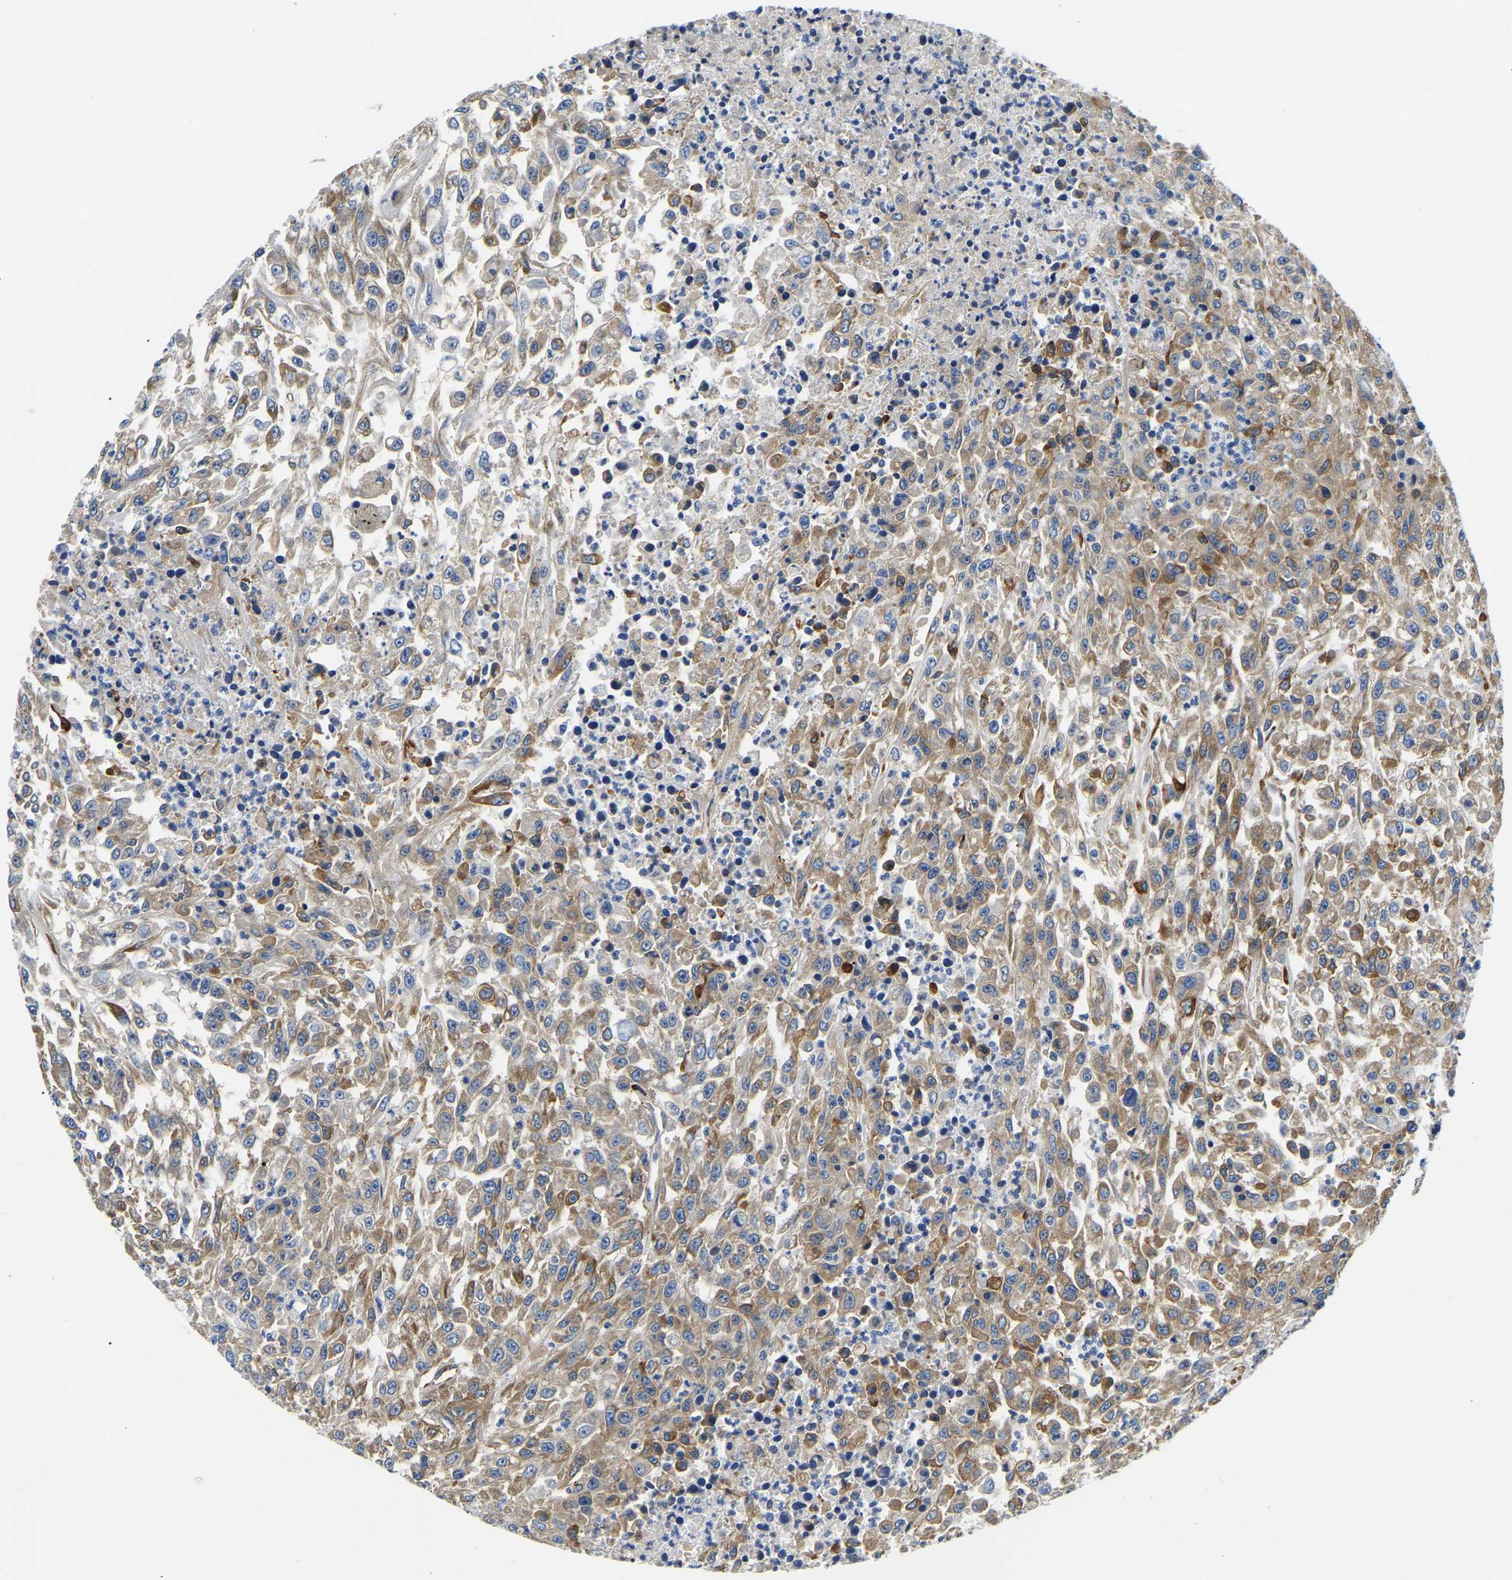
{"staining": {"intensity": "moderate", "quantity": ">75%", "location": "cytoplasmic/membranous"}, "tissue": "urothelial cancer", "cell_type": "Tumor cells", "image_type": "cancer", "snomed": [{"axis": "morphology", "description": "Urothelial carcinoma, High grade"}, {"axis": "topography", "description": "Urinary bladder"}], "caption": "Tumor cells reveal medium levels of moderate cytoplasmic/membranous positivity in approximately >75% of cells in human high-grade urothelial carcinoma. (DAB (3,3'-diaminobenzidine) IHC with brightfield microscopy, high magnification).", "gene": "DUSP8", "patient": {"sex": "male", "age": 46}}